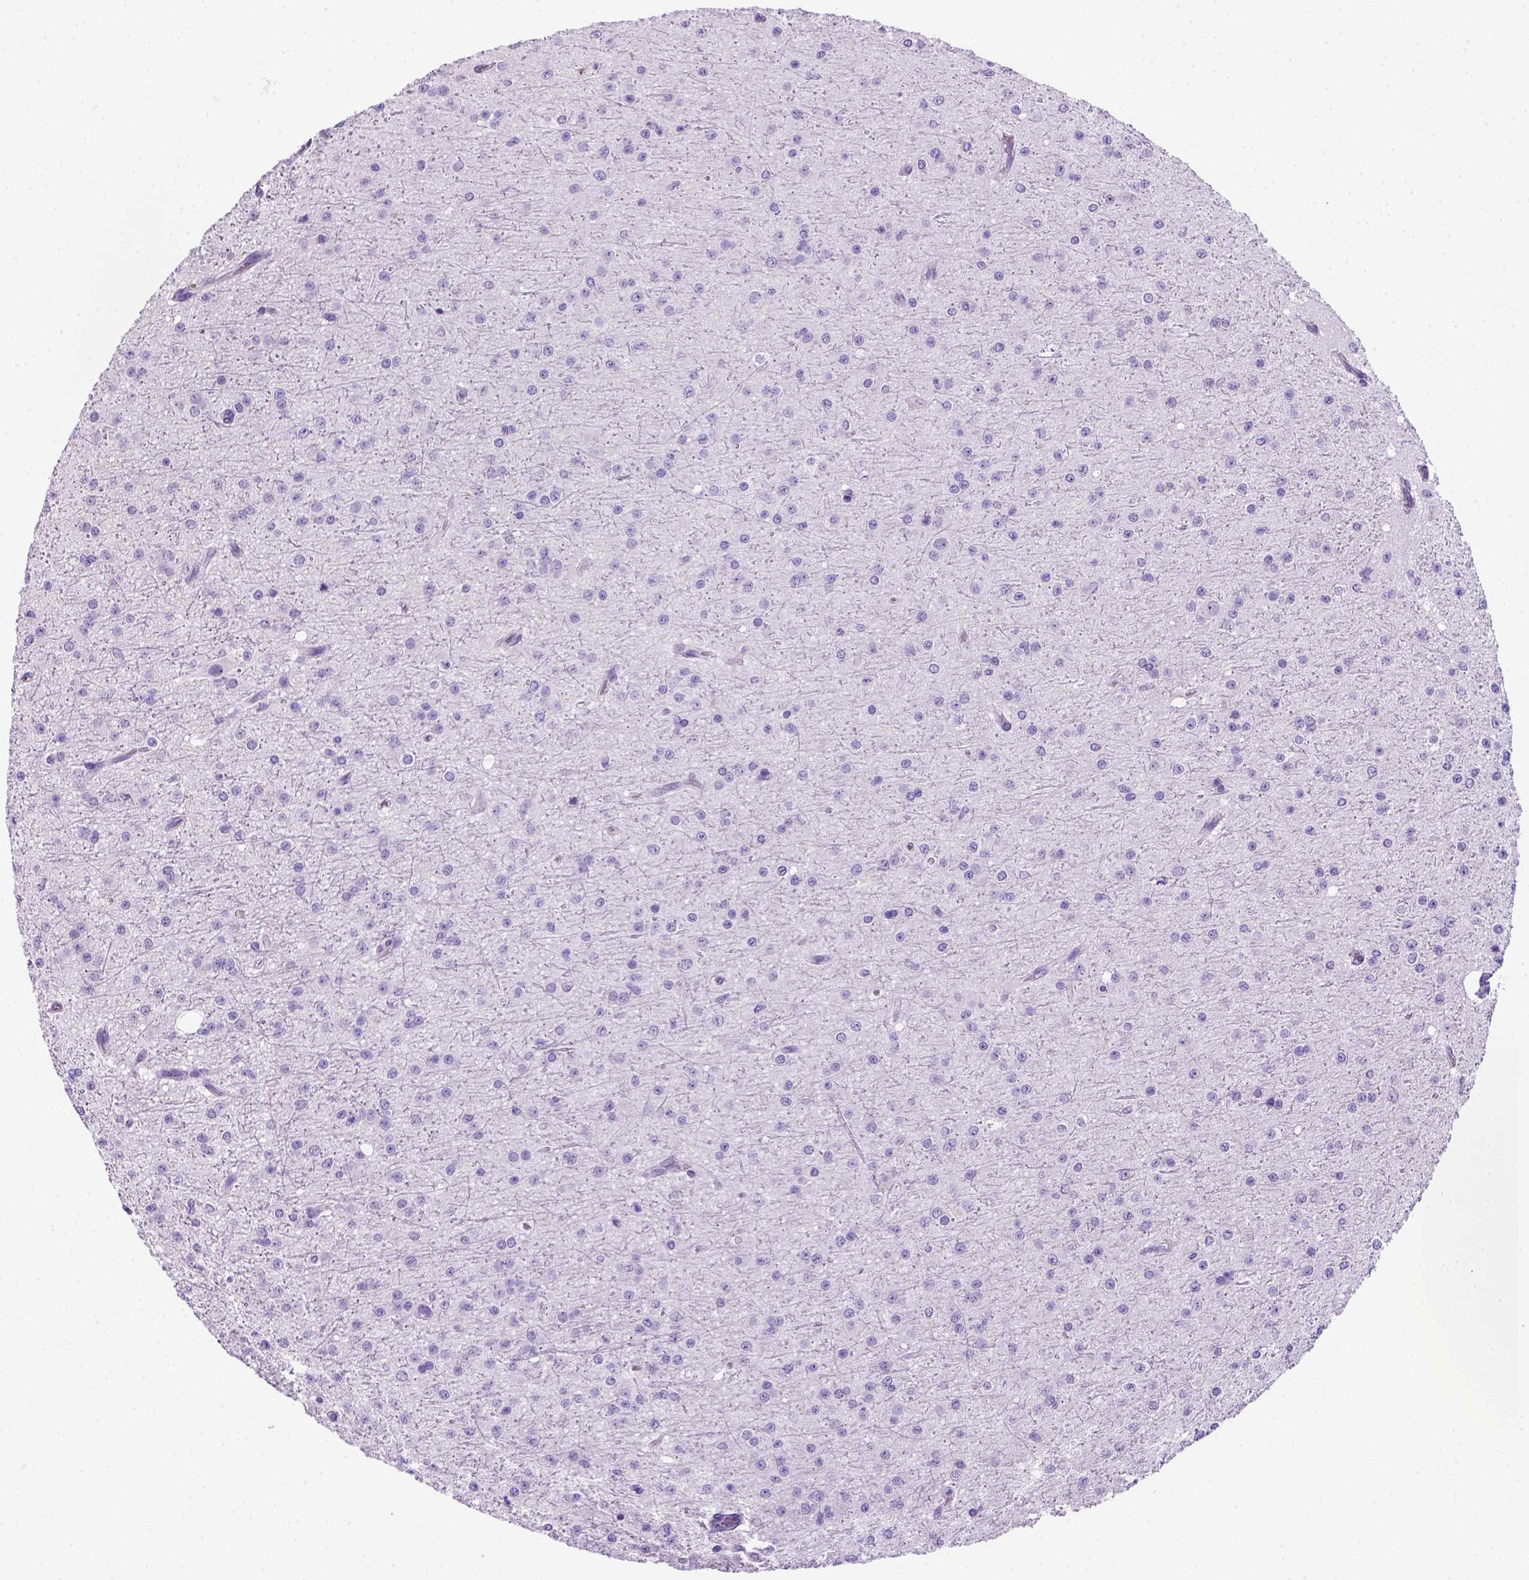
{"staining": {"intensity": "negative", "quantity": "none", "location": "none"}, "tissue": "glioma", "cell_type": "Tumor cells", "image_type": "cancer", "snomed": [{"axis": "morphology", "description": "Glioma, malignant, Low grade"}, {"axis": "topography", "description": "Brain"}], "caption": "Immunohistochemistry (IHC) image of glioma stained for a protein (brown), which reveals no staining in tumor cells.", "gene": "ARHGEF33", "patient": {"sex": "male", "age": 27}}